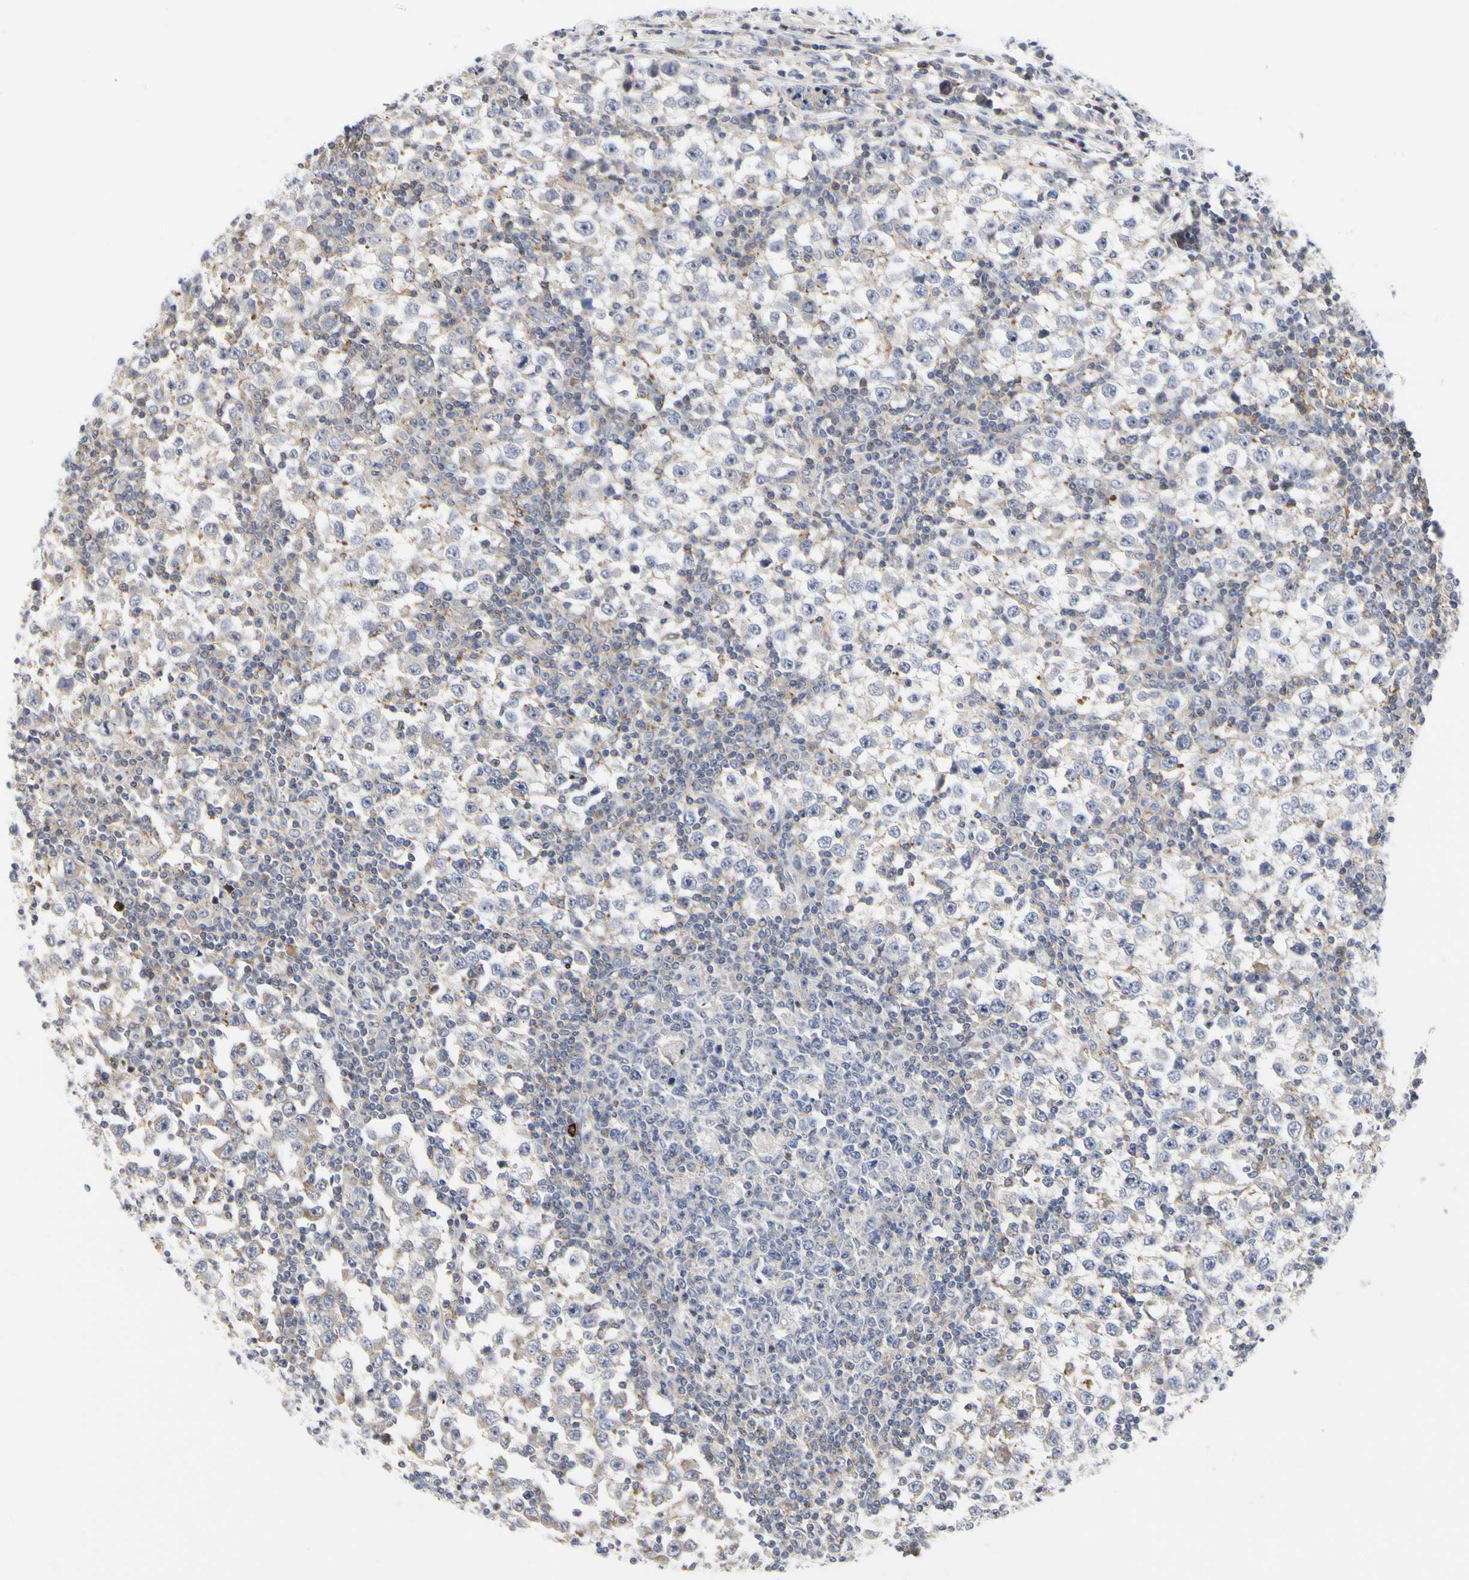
{"staining": {"intensity": "negative", "quantity": "none", "location": "none"}, "tissue": "testis cancer", "cell_type": "Tumor cells", "image_type": "cancer", "snomed": [{"axis": "morphology", "description": "Seminoma, NOS"}, {"axis": "topography", "description": "Testis"}], "caption": "High power microscopy histopathology image of an immunohistochemistry micrograph of testis seminoma, revealing no significant positivity in tumor cells.", "gene": "SHANK2", "patient": {"sex": "male", "age": 65}}